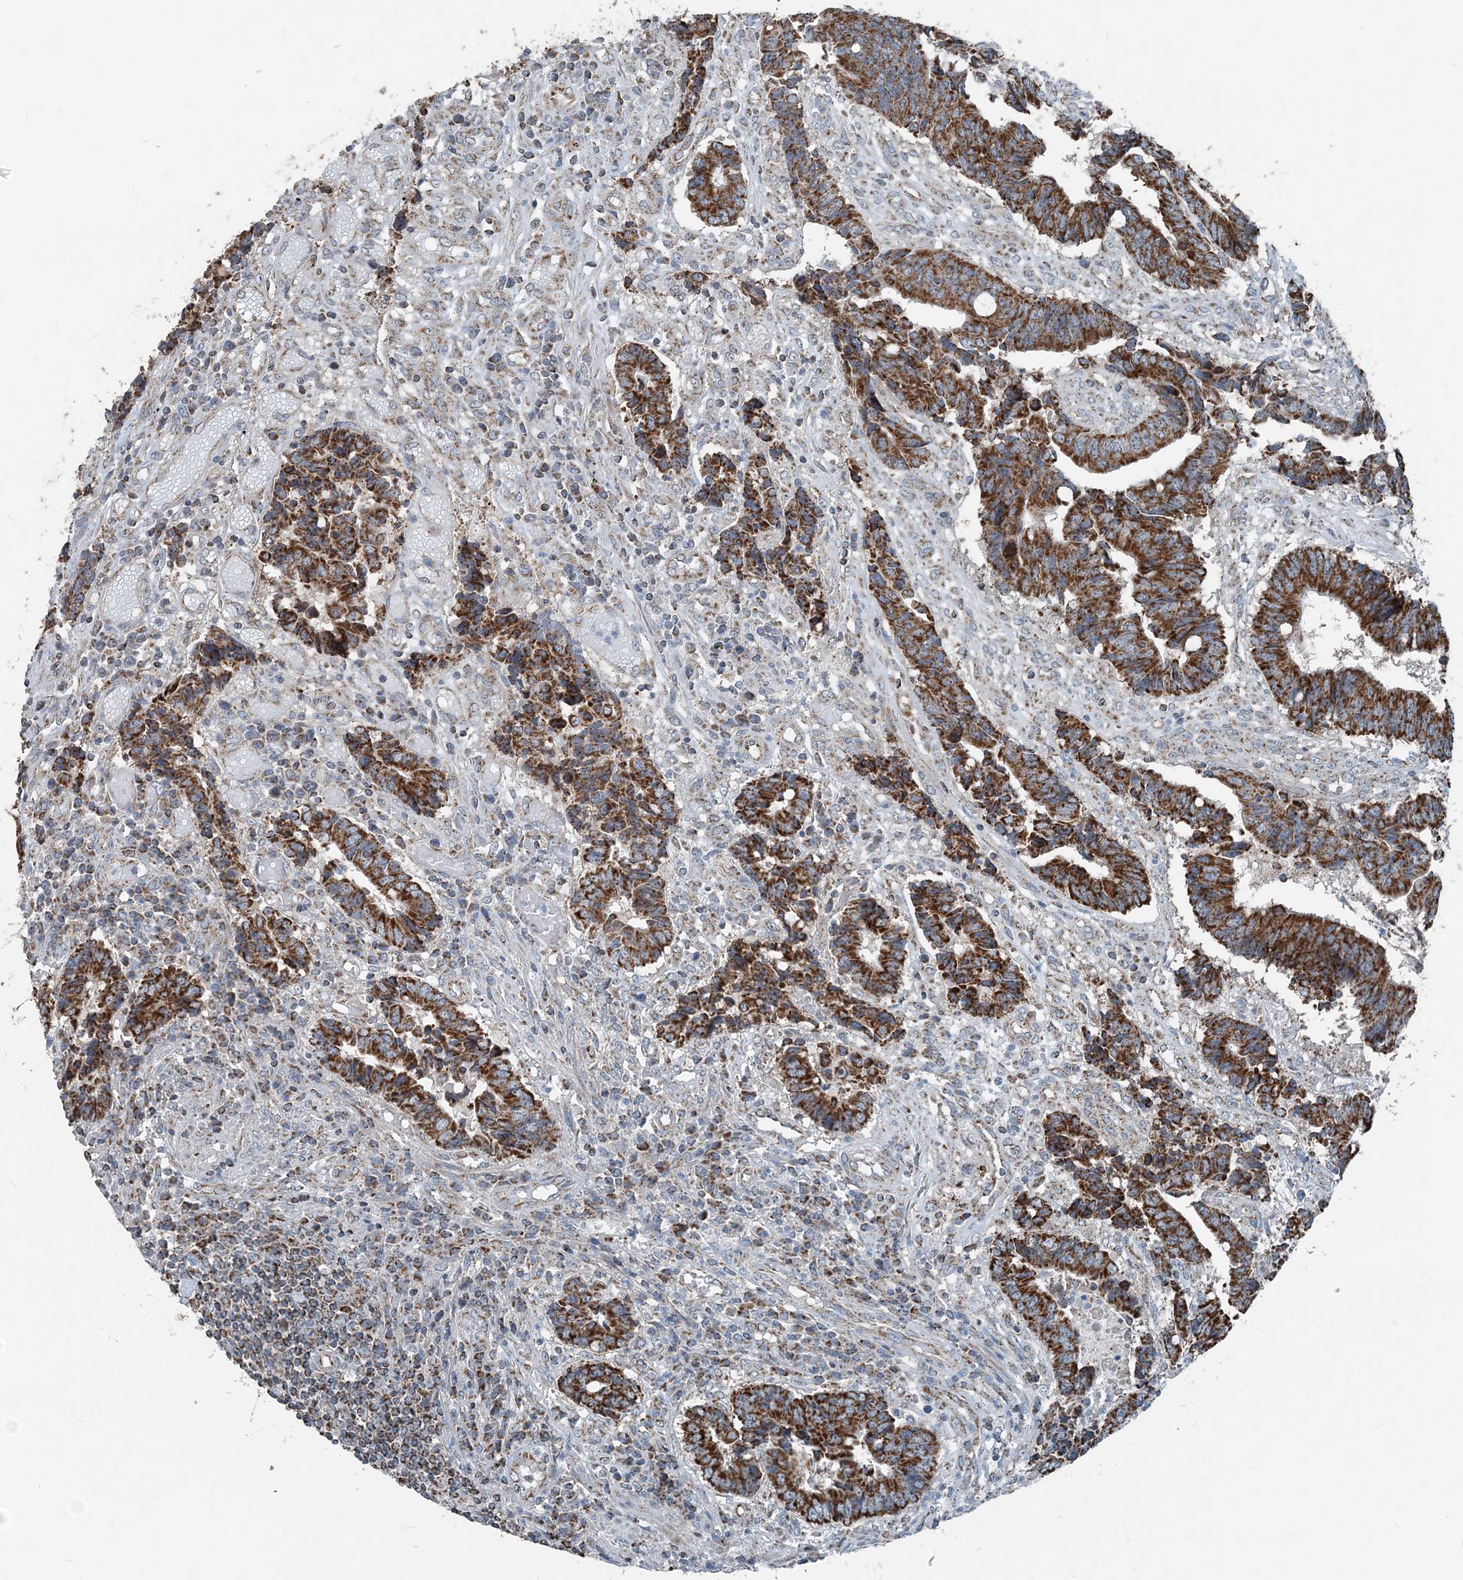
{"staining": {"intensity": "strong", "quantity": ">75%", "location": "cytoplasmic/membranous"}, "tissue": "colorectal cancer", "cell_type": "Tumor cells", "image_type": "cancer", "snomed": [{"axis": "morphology", "description": "Adenocarcinoma, NOS"}, {"axis": "topography", "description": "Rectum"}], "caption": "High-magnification brightfield microscopy of adenocarcinoma (colorectal) stained with DAB (brown) and counterstained with hematoxylin (blue). tumor cells exhibit strong cytoplasmic/membranous positivity is present in about>75% of cells.", "gene": "SUCLG1", "patient": {"sex": "male", "age": 84}}